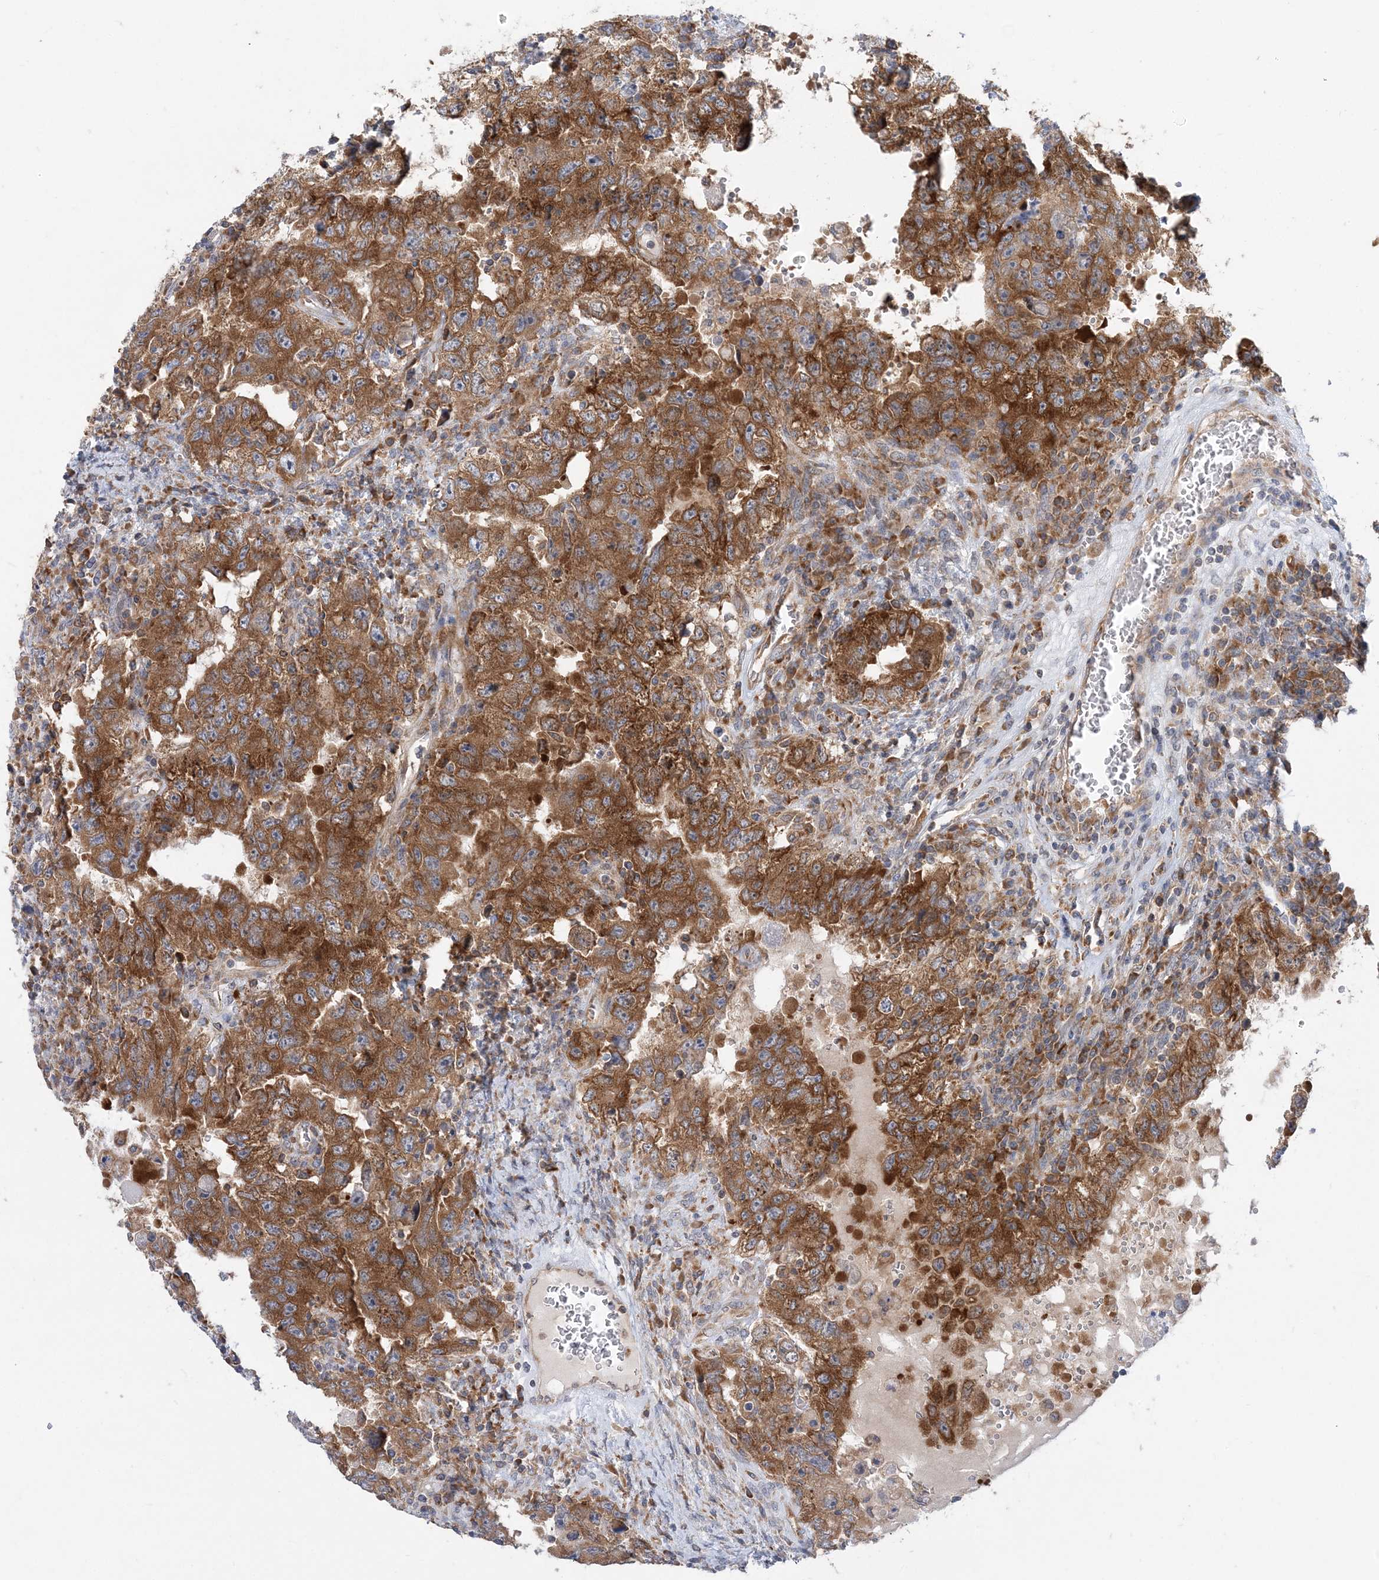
{"staining": {"intensity": "moderate", "quantity": ">75%", "location": "cytoplasmic/membranous"}, "tissue": "testis cancer", "cell_type": "Tumor cells", "image_type": "cancer", "snomed": [{"axis": "morphology", "description": "Carcinoma, Embryonal, NOS"}, {"axis": "topography", "description": "Testis"}], "caption": "This is an image of immunohistochemistry staining of testis embryonal carcinoma, which shows moderate staining in the cytoplasmic/membranous of tumor cells.", "gene": "LARP4B", "patient": {"sex": "male", "age": 26}}